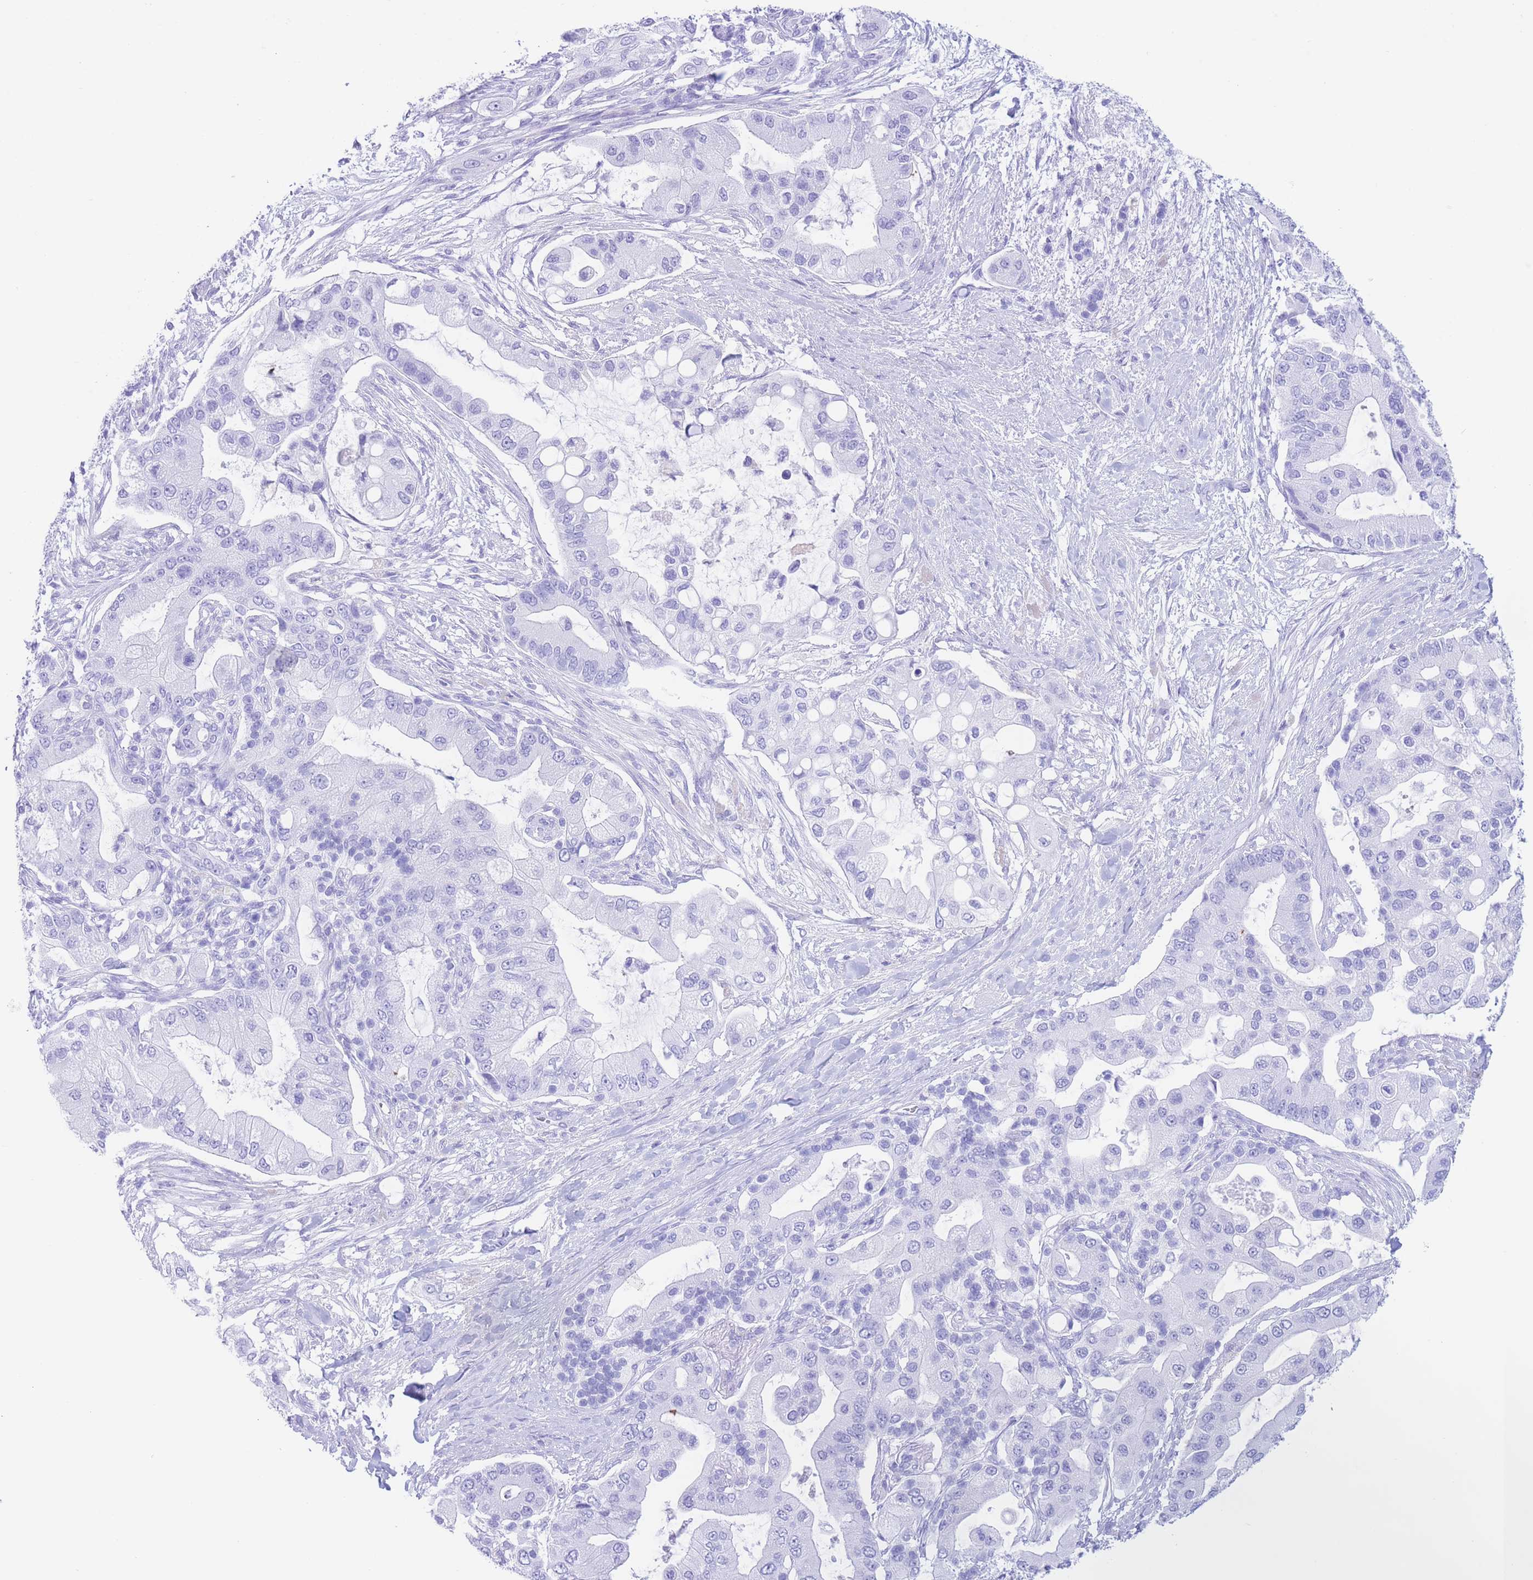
{"staining": {"intensity": "negative", "quantity": "none", "location": "none"}, "tissue": "pancreatic cancer", "cell_type": "Tumor cells", "image_type": "cancer", "snomed": [{"axis": "morphology", "description": "Adenocarcinoma, NOS"}, {"axis": "topography", "description": "Pancreas"}], "caption": "Immunohistochemical staining of pancreatic cancer displays no significant expression in tumor cells.", "gene": "SLCO1B3", "patient": {"sex": "male", "age": 57}}